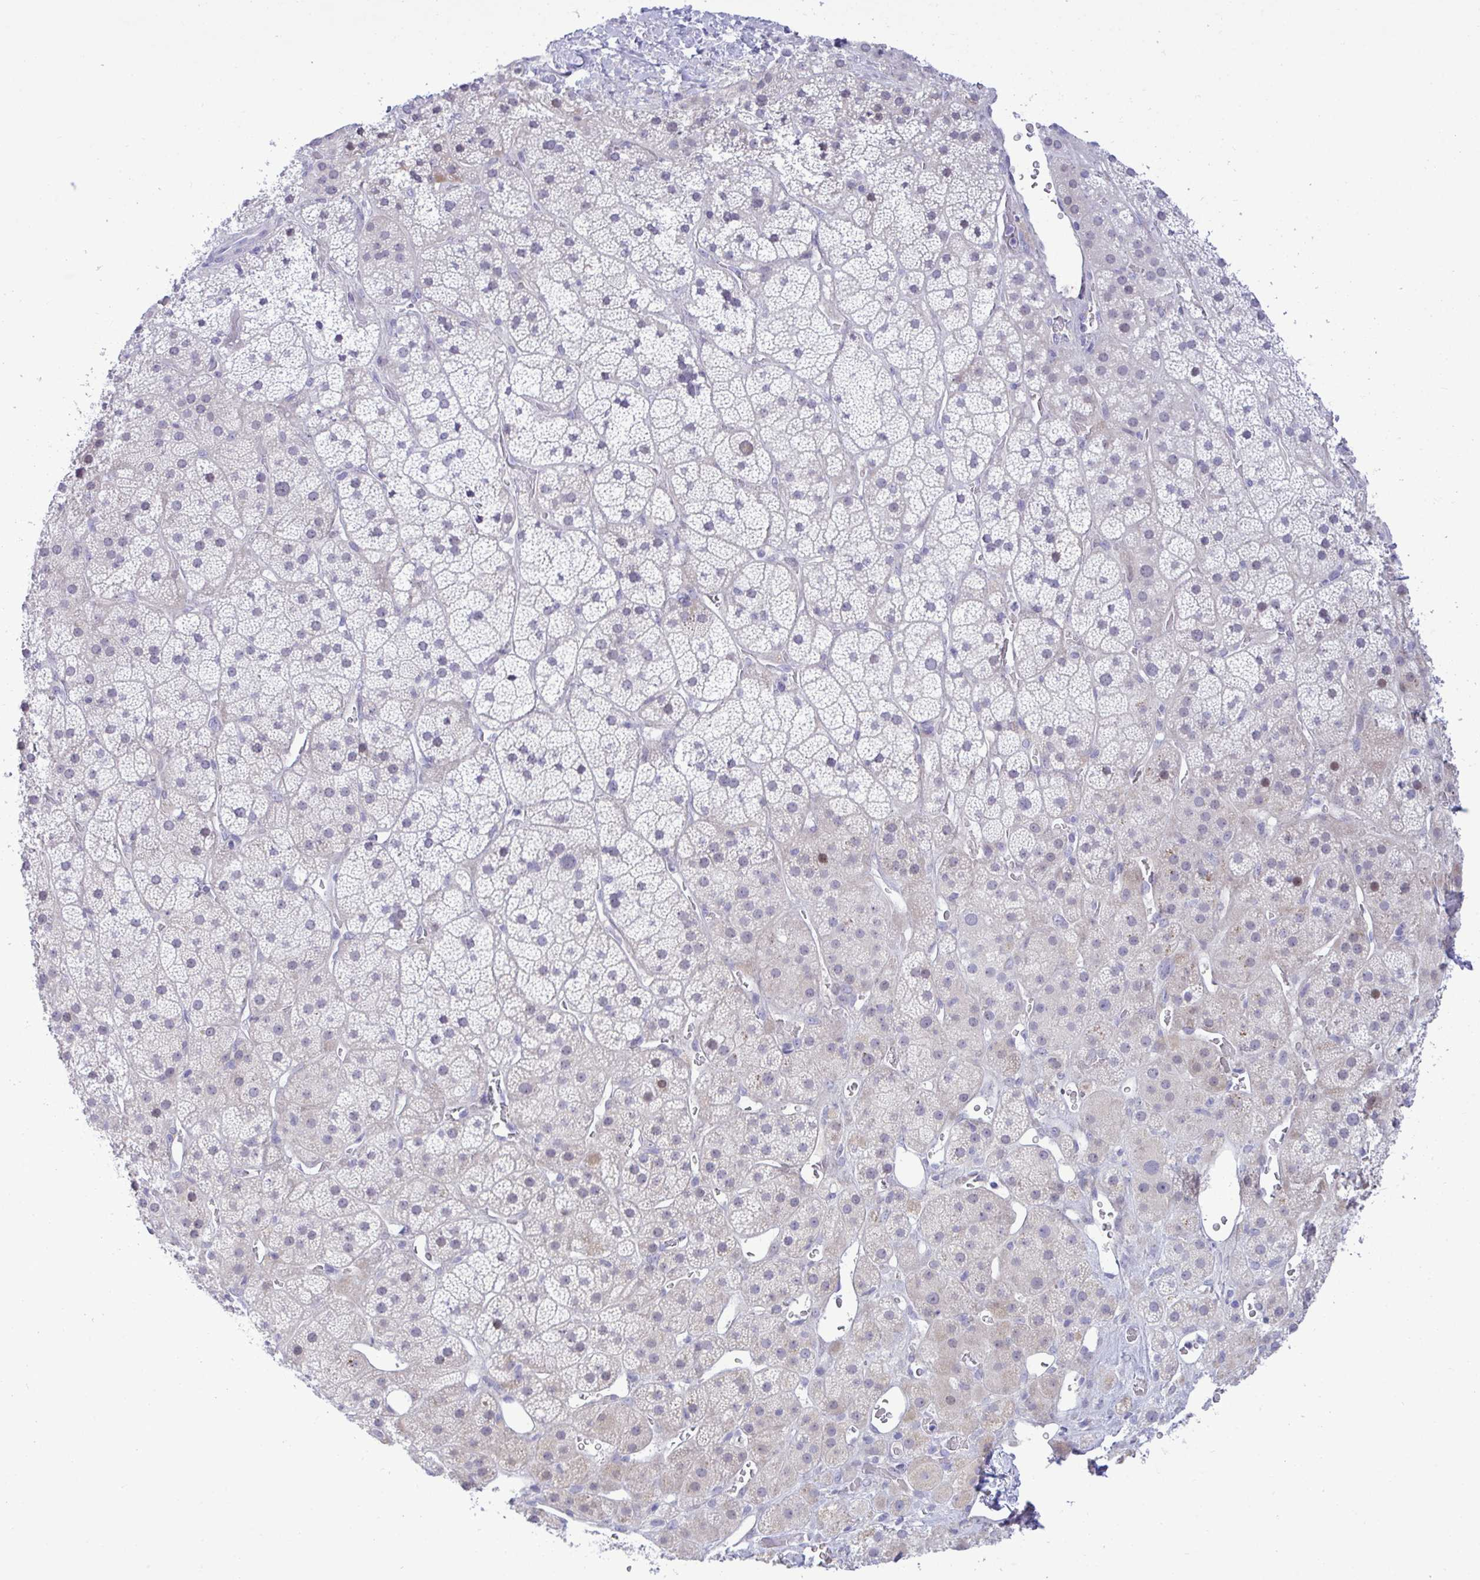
{"staining": {"intensity": "weak", "quantity": "<25%", "location": "nuclear"}, "tissue": "adrenal gland", "cell_type": "Glandular cells", "image_type": "normal", "snomed": [{"axis": "morphology", "description": "Normal tissue, NOS"}, {"axis": "topography", "description": "Adrenal gland"}], "caption": "Human adrenal gland stained for a protein using IHC shows no positivity in glandular cells.", "gene": "EPOP", "patient": {"sex": "male", "age": 57}}